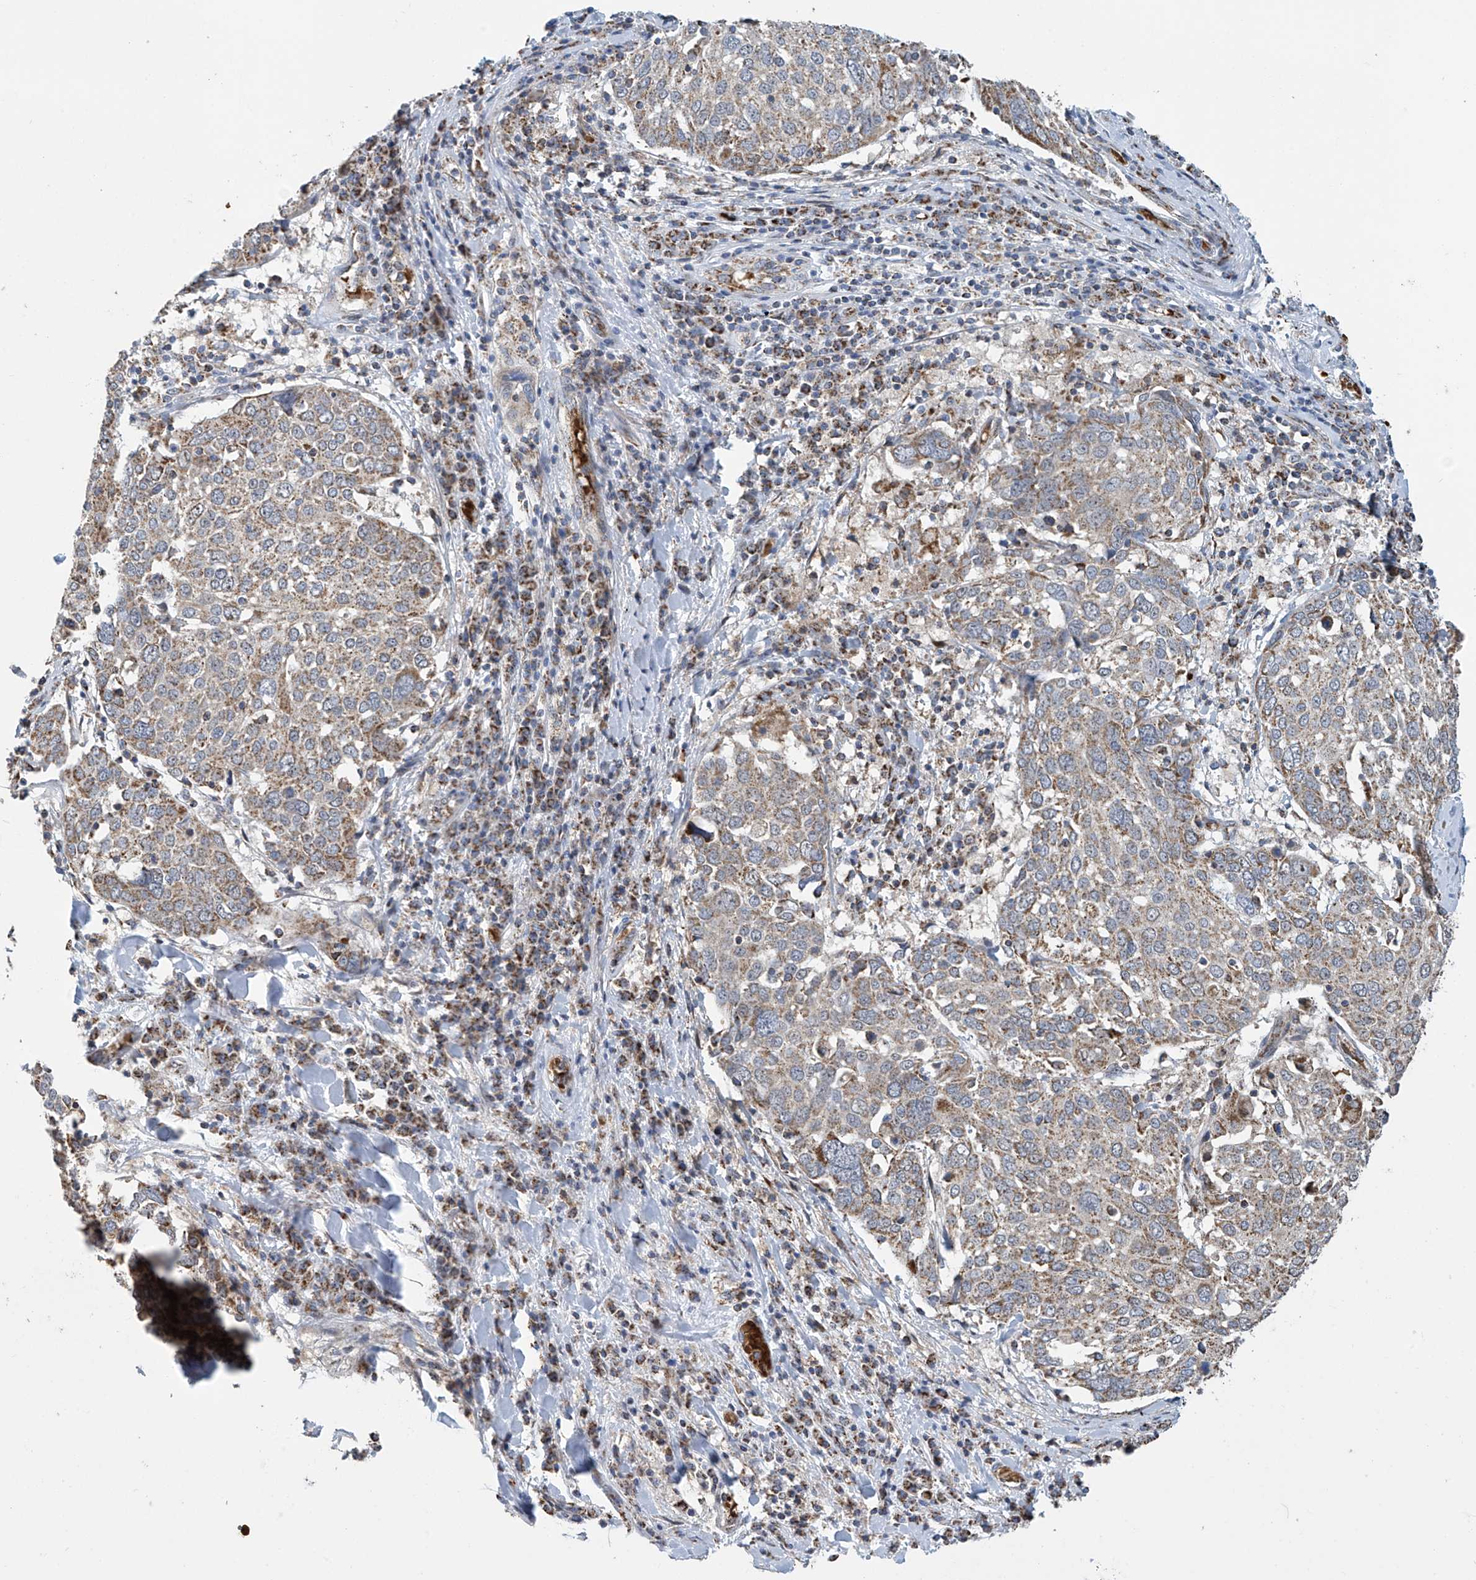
{"staining": {"intensity": "weak", "quantity": ">75%", "location": "cytoplasmic/membranous"}, "tissue": "lung cancer", "cell_type": "Tumor cells", "image_type": "cancer", "snomed": [{"axis": "morphology", "description": "Squamous cell carcinoma, NOS"}, {"axis": "topography", "description": "Lung"}], "caption": "The image demonstrates staining of lung cancer (squamous cell carcinoma), revealing weak cytoplasmic/membranous protein positivity (brown color) within tumor cells. The staining was performed using DAB (3,3'-diaminobenzidine) to visualize the protein expression in brown, while the nuclei were stained in blue with hematoxylin (Magnification: 20x).", "gene": "COMMD1", "patient": {"sex": "male", "age": 65}}